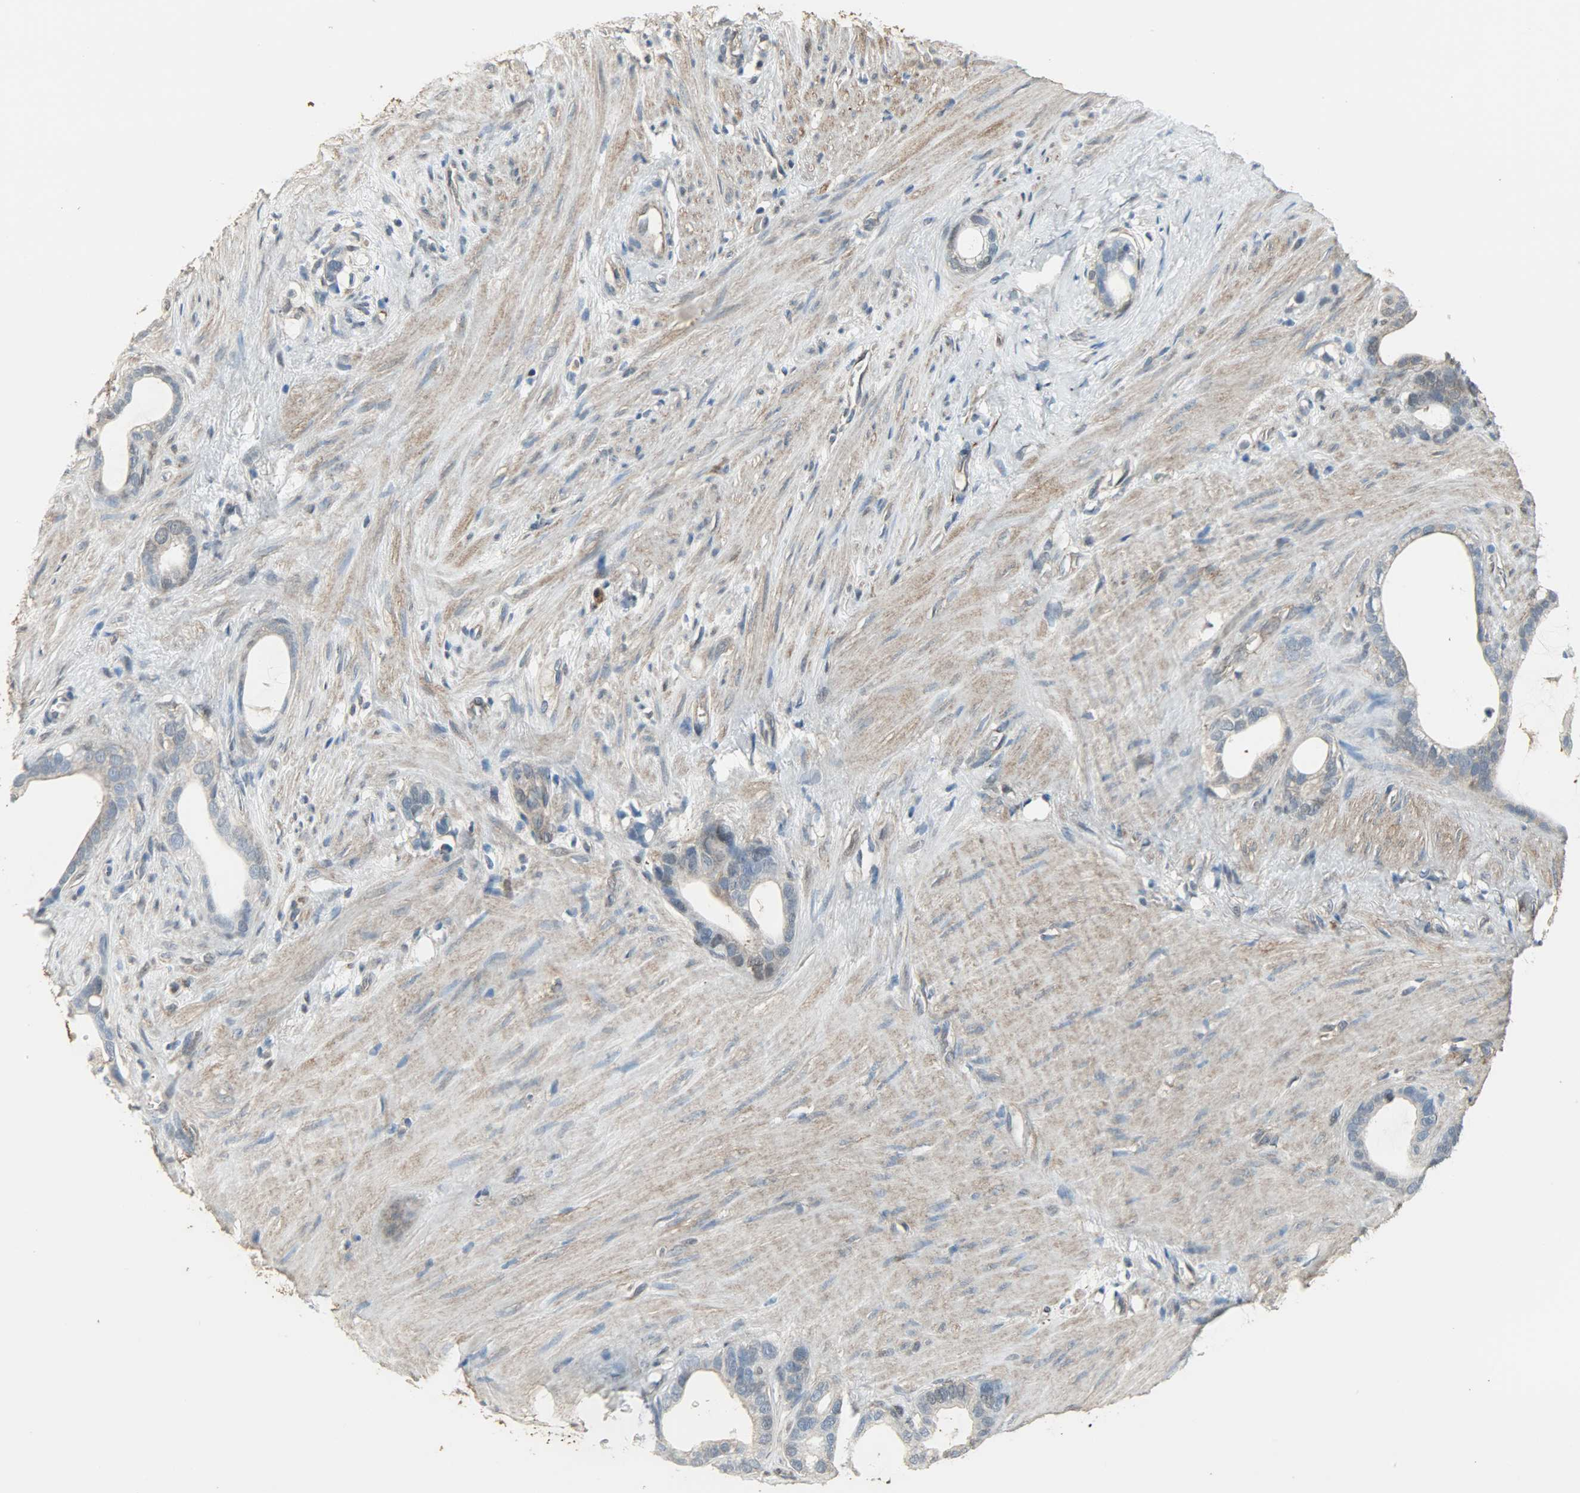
{"staining": {"intensity": "weak", "quantity": "25%-75%", "location": "cytoplasmic/membranous"}, "tissue": "stomach cancer", "cell_type": "Tumor cells", "image_type": "cancer", "snomed": [{"axis": "morphology", "description": "Adenocarcinoma, NOS"}, {"axis": "topography", "description": "Stomach"}], "caption": "A brown stain labels weak cytoplasmic/membranous expression of a protein in human stomach cancer tumor cells.", "gene": "LDHB", "patient": {"sex": "female", "age": 75}}